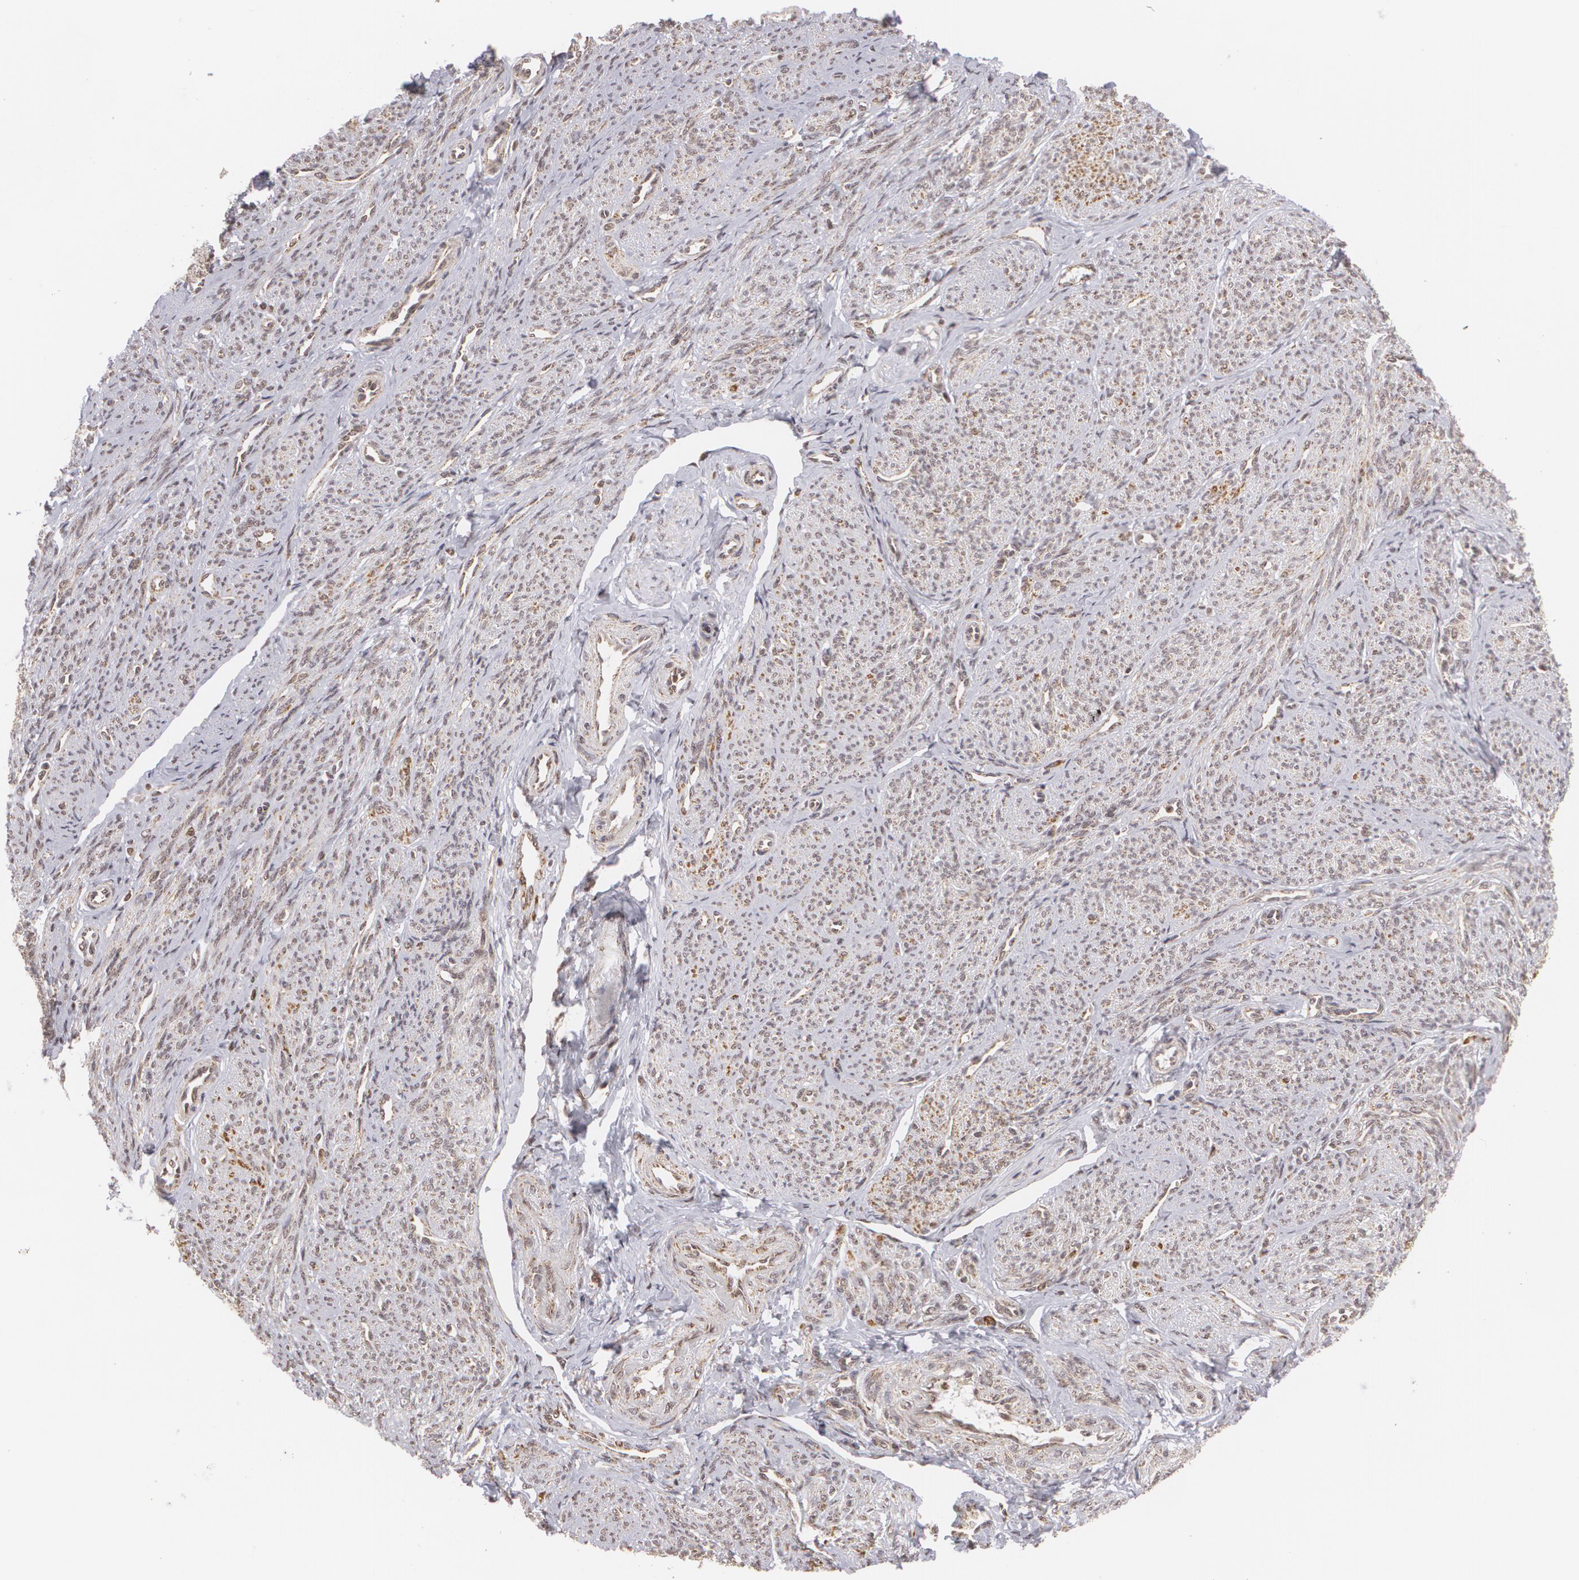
{"staining": {"intensity": "weak", "quantity": ">75%", "location": "nuclear"}, "tissue": "smooth muscle", "cell_type": "Smooth muscle cells", "image_type": "normal", "snomed": [{"axis": "morphology", "description": "Normal tissue, NOS"}, {"axis": "topography", "description": "Cervix"}, {"axis": "topography", "description": "Endometrium"}], "caption": "A photomicrograph of human smooth muscle stained for a protein exhibits weak nuclear brown staining in smooth muscle cells. (DAB IHC with brightfield microscopy, high magnification).", "gene": "MXD1", "patient": {"sex": "female", "age": 65}}